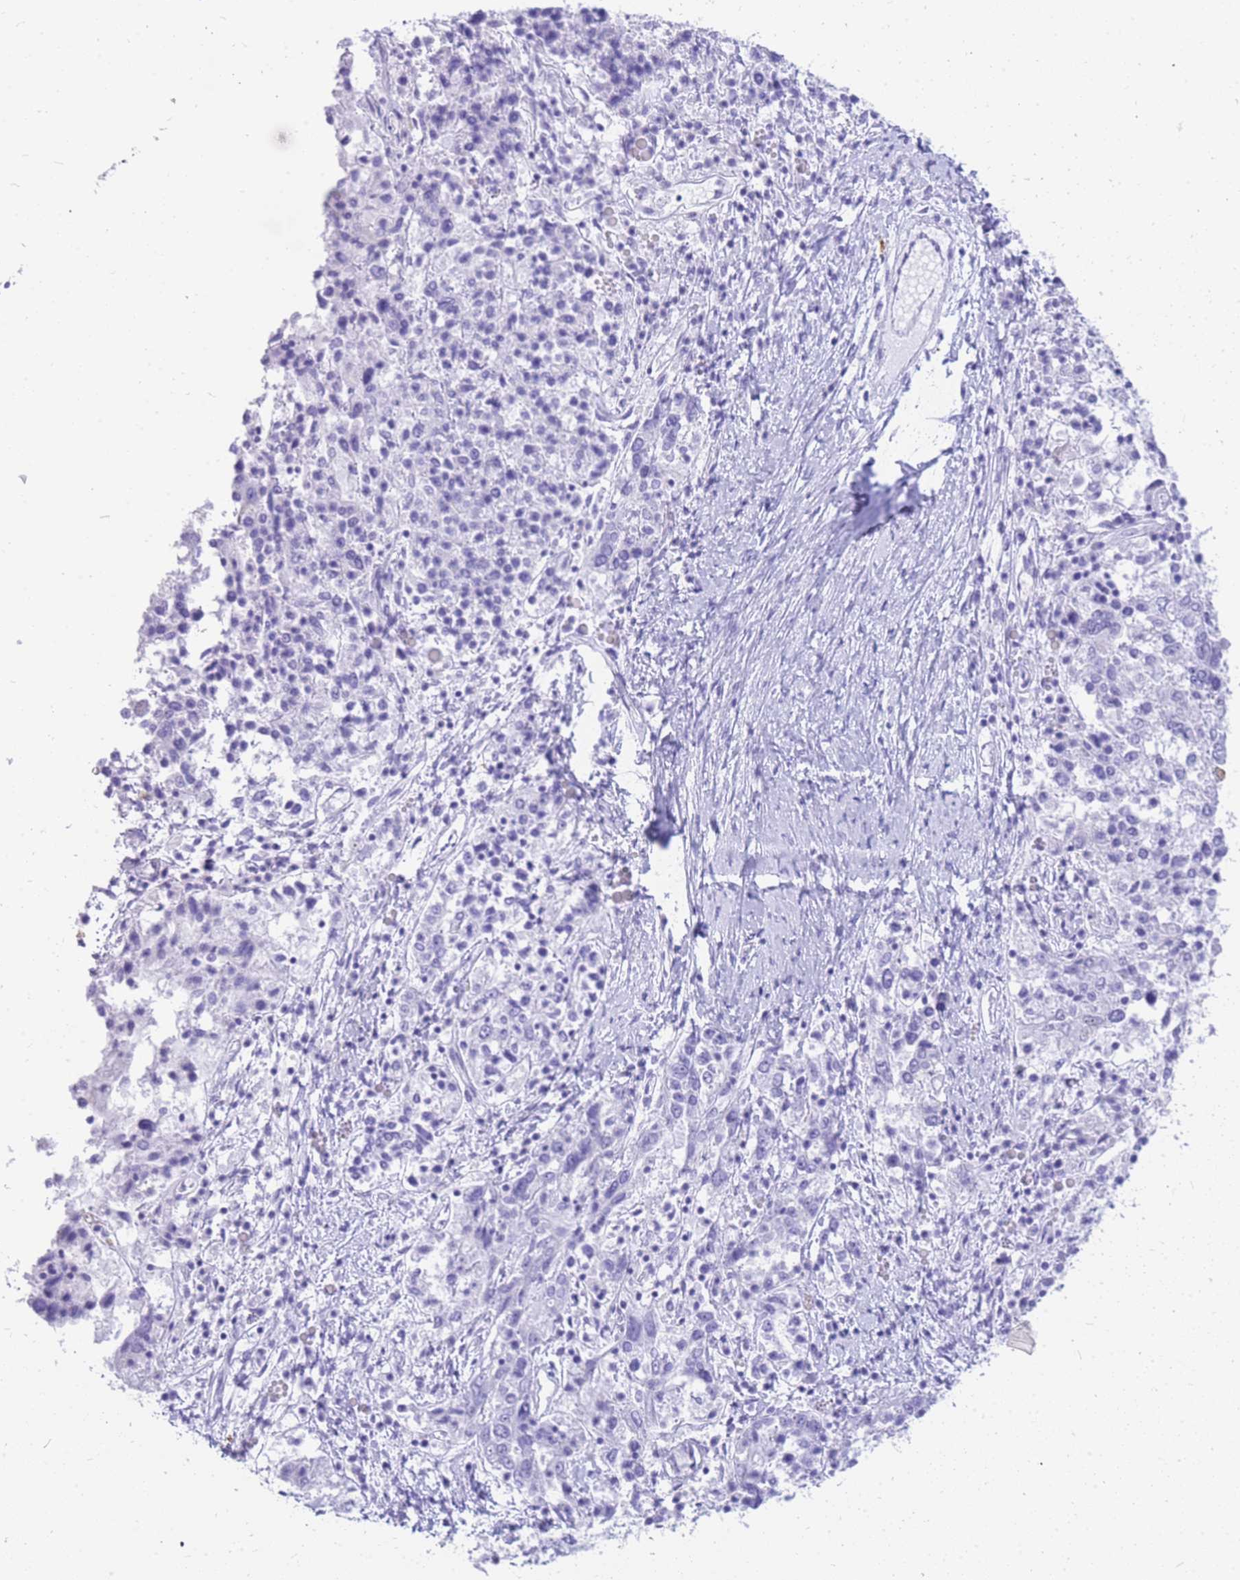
{"staining": {"intensity": "negative", "quantity": "none", "location": "none"}, "tissue": "ovarian cancer", "cell_type": "Tumor cells", "image_type": "cancer", "snomed": [{"axis": "morphology", "description": "Carcinoma, endometroid"}, {"axis": "topography", "description": "Ovary"}], "caption": "Photomicrograph shows no protein staining in tumor cells of endometroid carcinoma (ovarian) tissue.", "gene": "HERC1", "patient": {"sex": "female", "age": 62}}